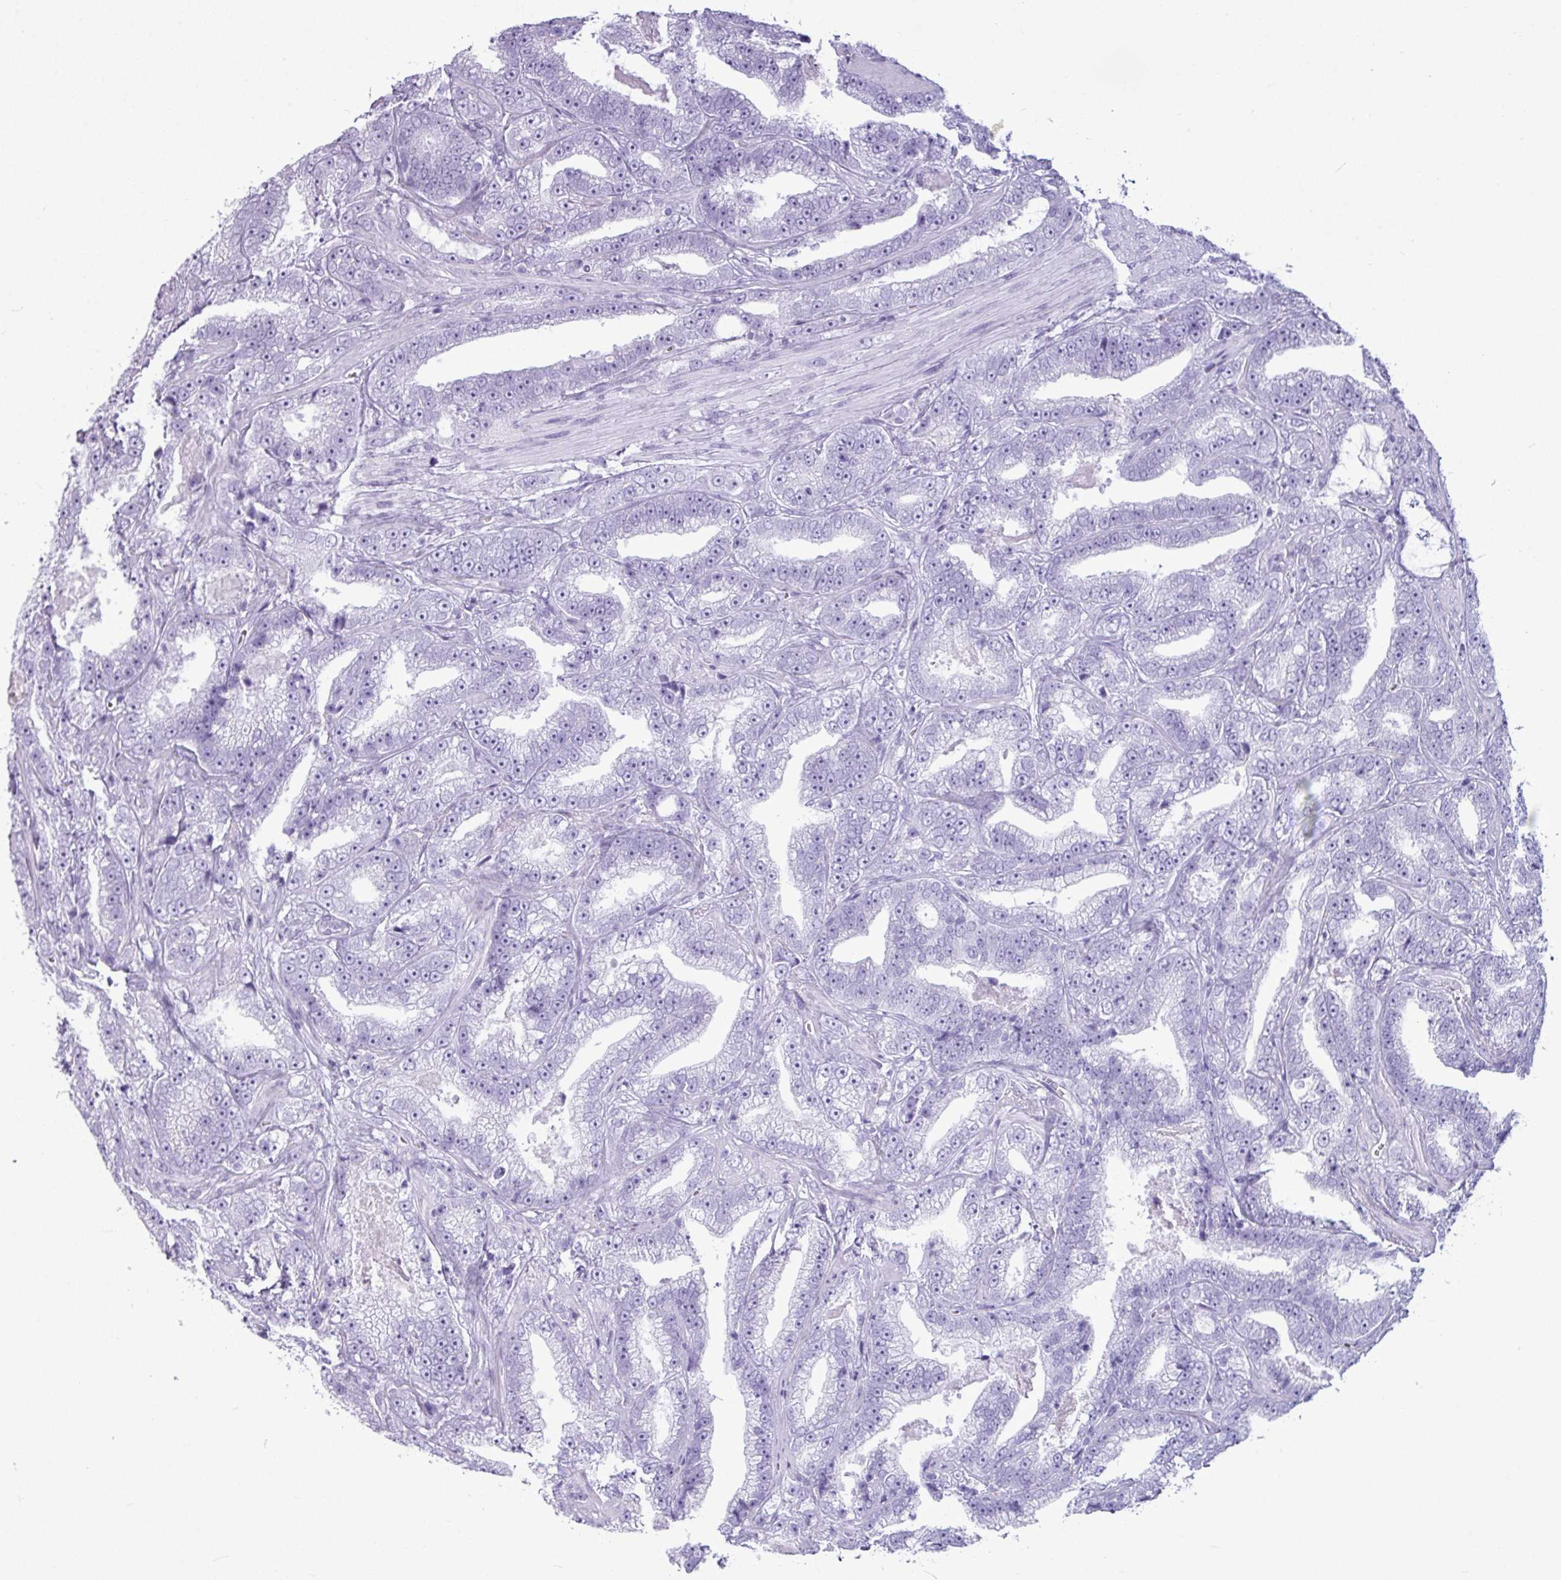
{"staining": {"intensity": "negative", "quantity": "none", "location": "none"}, "tissue": "prostate cancer", "cell_type": "Tumor cells", "image_type": "cancer", "snomed": [{"axis": "morphology", "description": "Adenocarcinoma, High grade"}, {"axis": "topography", "description": "Prostate and seminal vesicle, NOS"}], "caption": "The micrograph exhibits no significant positivity in tumor cells of prostate cancer. (Brightfield microscopy of DAB immunohistochemistry (IHC) at high magnification).", "gene": "AMY1B", "patient": {"sex": "male", "age": 67}}